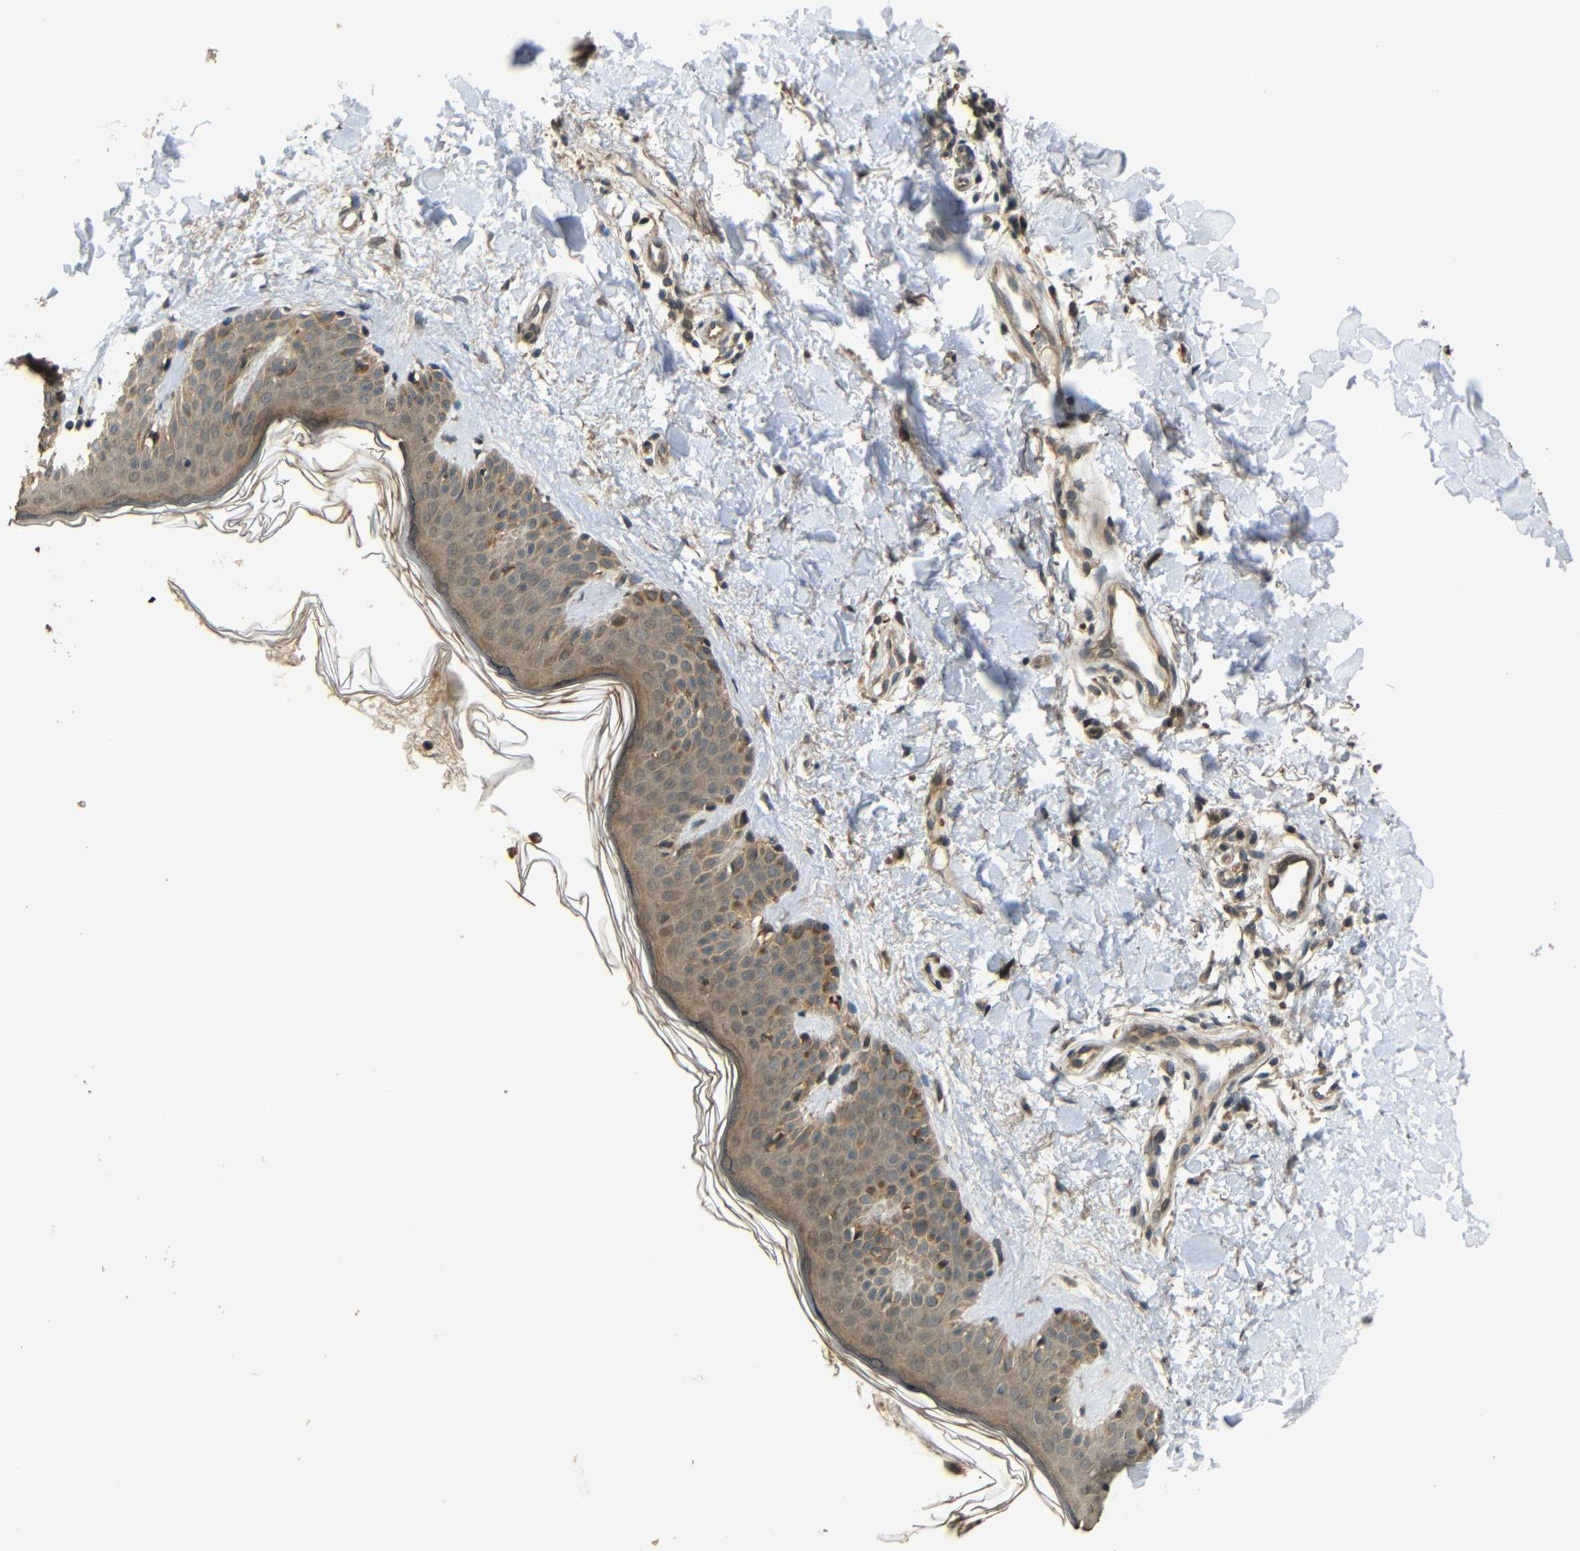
{"staining": {"intensity": "moderate", "quantity": ">75%", "location": "cytoplasmic/membranous"}, "tissue": "skin", "cell_type": "Fibroblasts", "image_type": "normal", "snomed": [{"axis": "morphology", "description": "Normal tissue, NOS"}, {"axis": "topography", "description": "Skin"}], "caption": "An image of skin stained for a protein demonstrates moderate cytoplasmic/membranous brown staining in fibroblasts.", "gene": "EPHB2", "patient": {"sex": "male", "age": 67}}